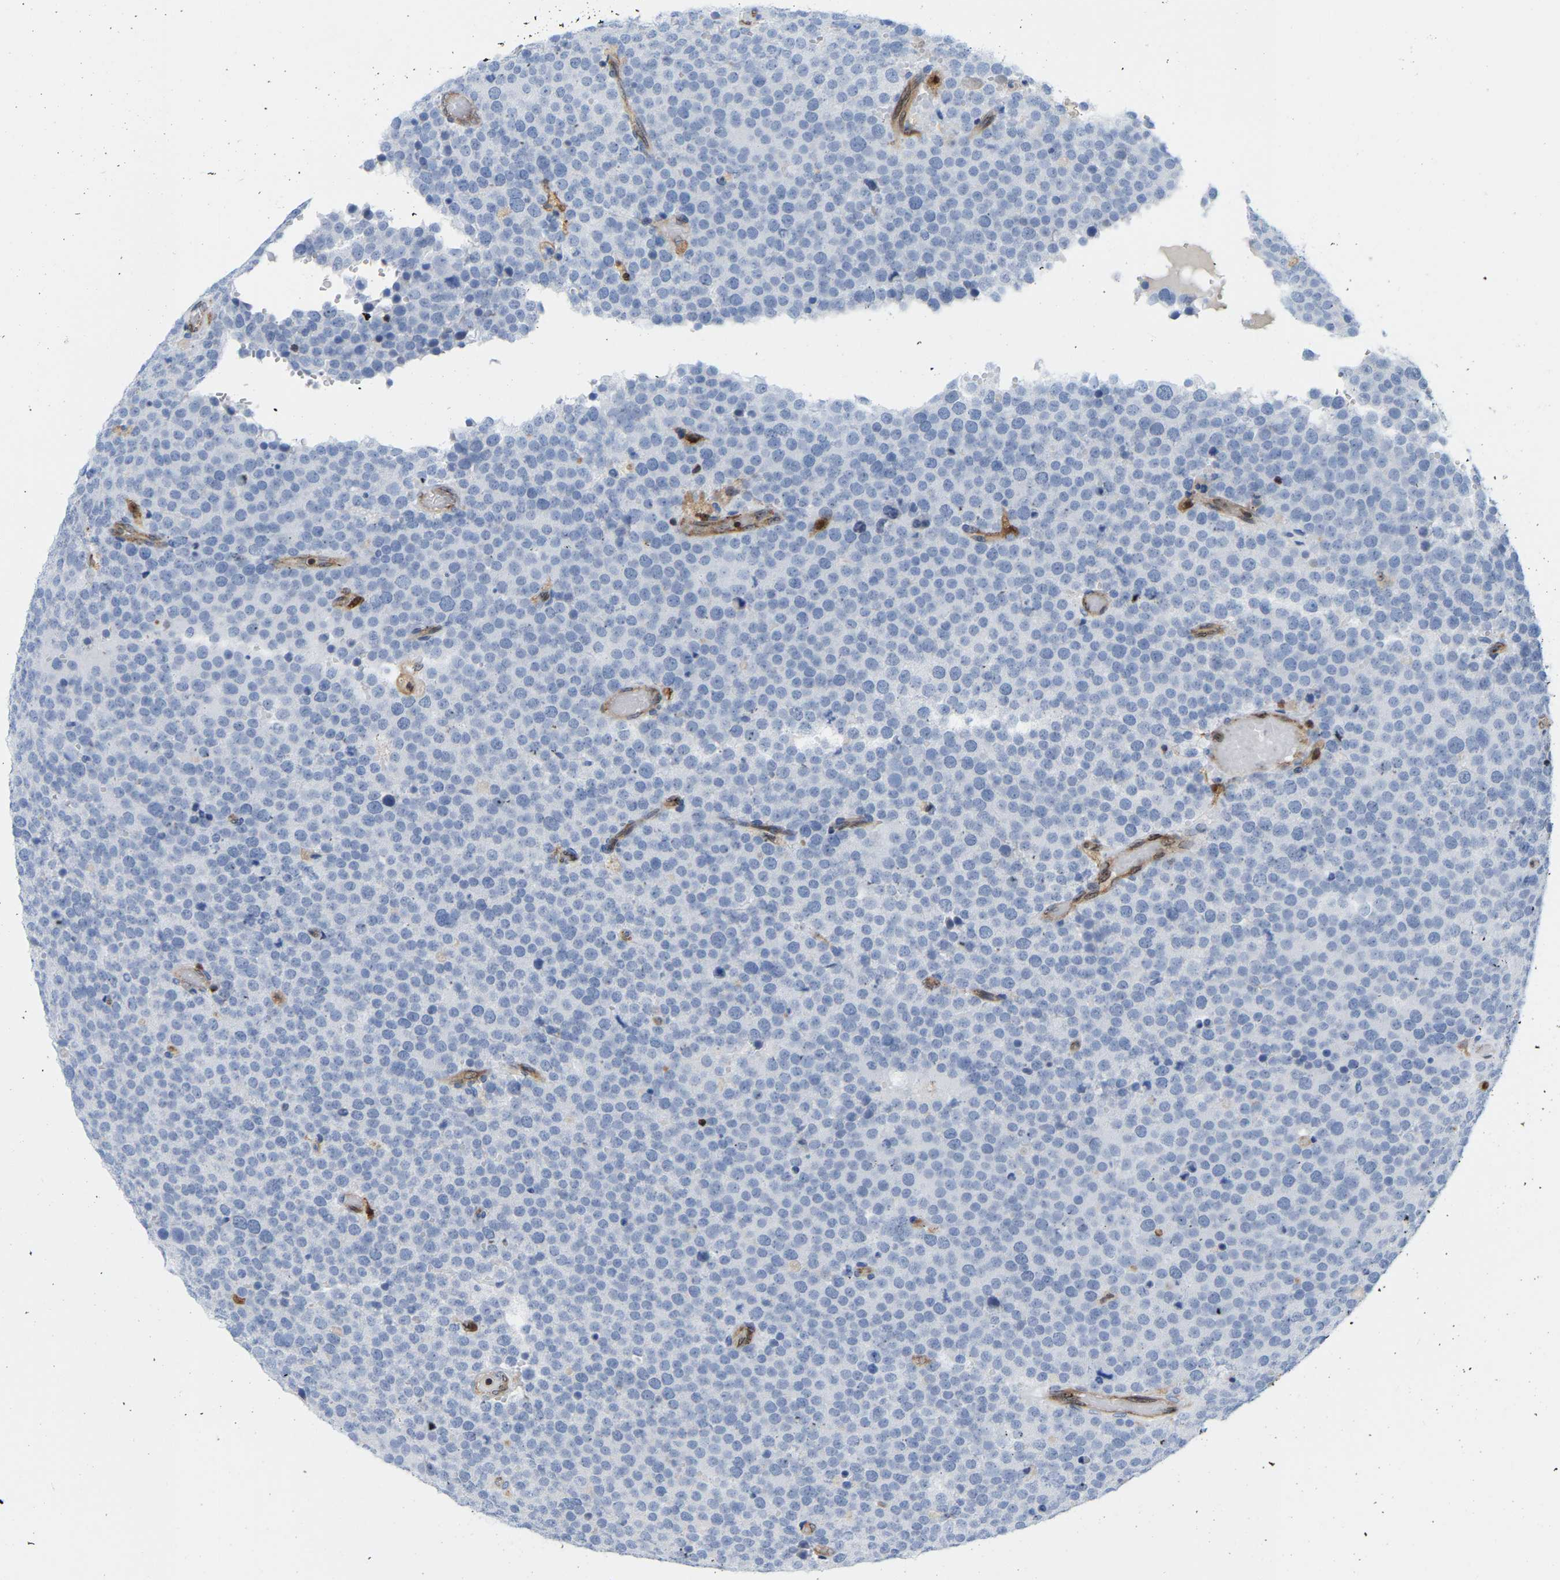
{"staining": {"intensity": "negative", "quantity": "none", "location": "none"}, "tissue": "testis cancer", "cell_type": "Tumor cells", "image_type": "cancer", "snomed": [{"axis": "morphology", "description": "Normal tissue, NOS"}, {"axis": "morphology", "description": "Seminoma, NOS"}, {"axis": "topography", "description": "Testis"}], "caption": "Micrograph shows no significant protein staining in tumor cells of testis cancer (seminoma). Brightfield microscopy of immunohistochemistry (IHC) stained with DAB (brown) and hematoxylin (blue), captured at high magnification.", "gene": "GIMAP4", "patient": {"sex": "male", "age": 71}}